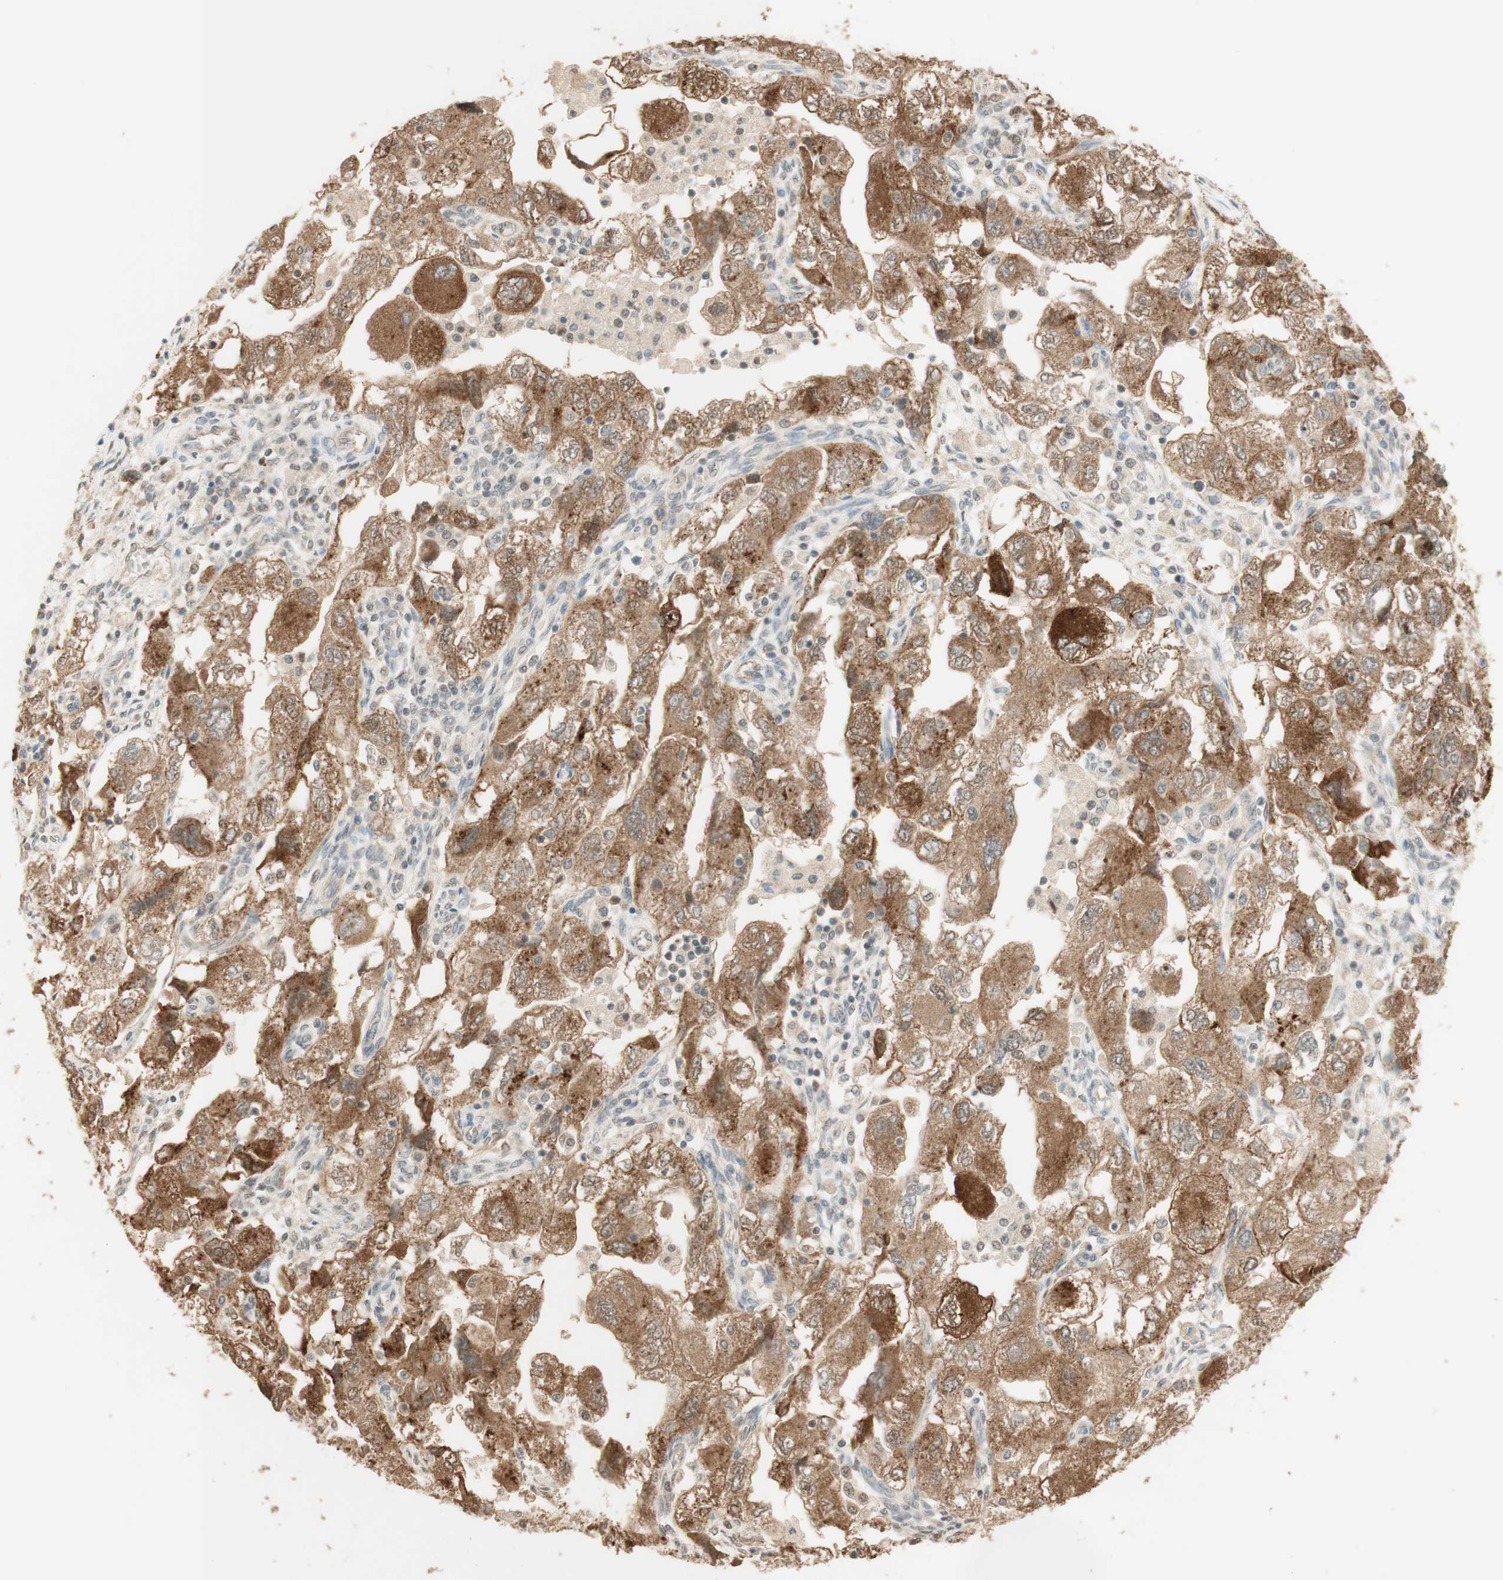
{"staining": {"intensity": "moderate", "quantity": ">75%", "location": "cytoplasmic/membranous"}, "tissue": "ovarian cancer", "cell_type": "Tumor cells", "image_type": "cancer", "snomed": [{"axis": "morphology", "description": "Carcinoma, NOS"}, {"axis": "morphology", "description": "Cystadenocarcinoma, serous, NOS"}, {"axis": "topography", "description": "Ovary"}], "caption": "Immunohistochemistry (IHC) of ovarian cancer (serous cystadenocarcinoma) demonstrates medium levels of moderate cytoplasmic/membranous staining in about >75% of tumor cells.", "gene": "SPINT2", "patient": {"sex": "female", "age": 69}}